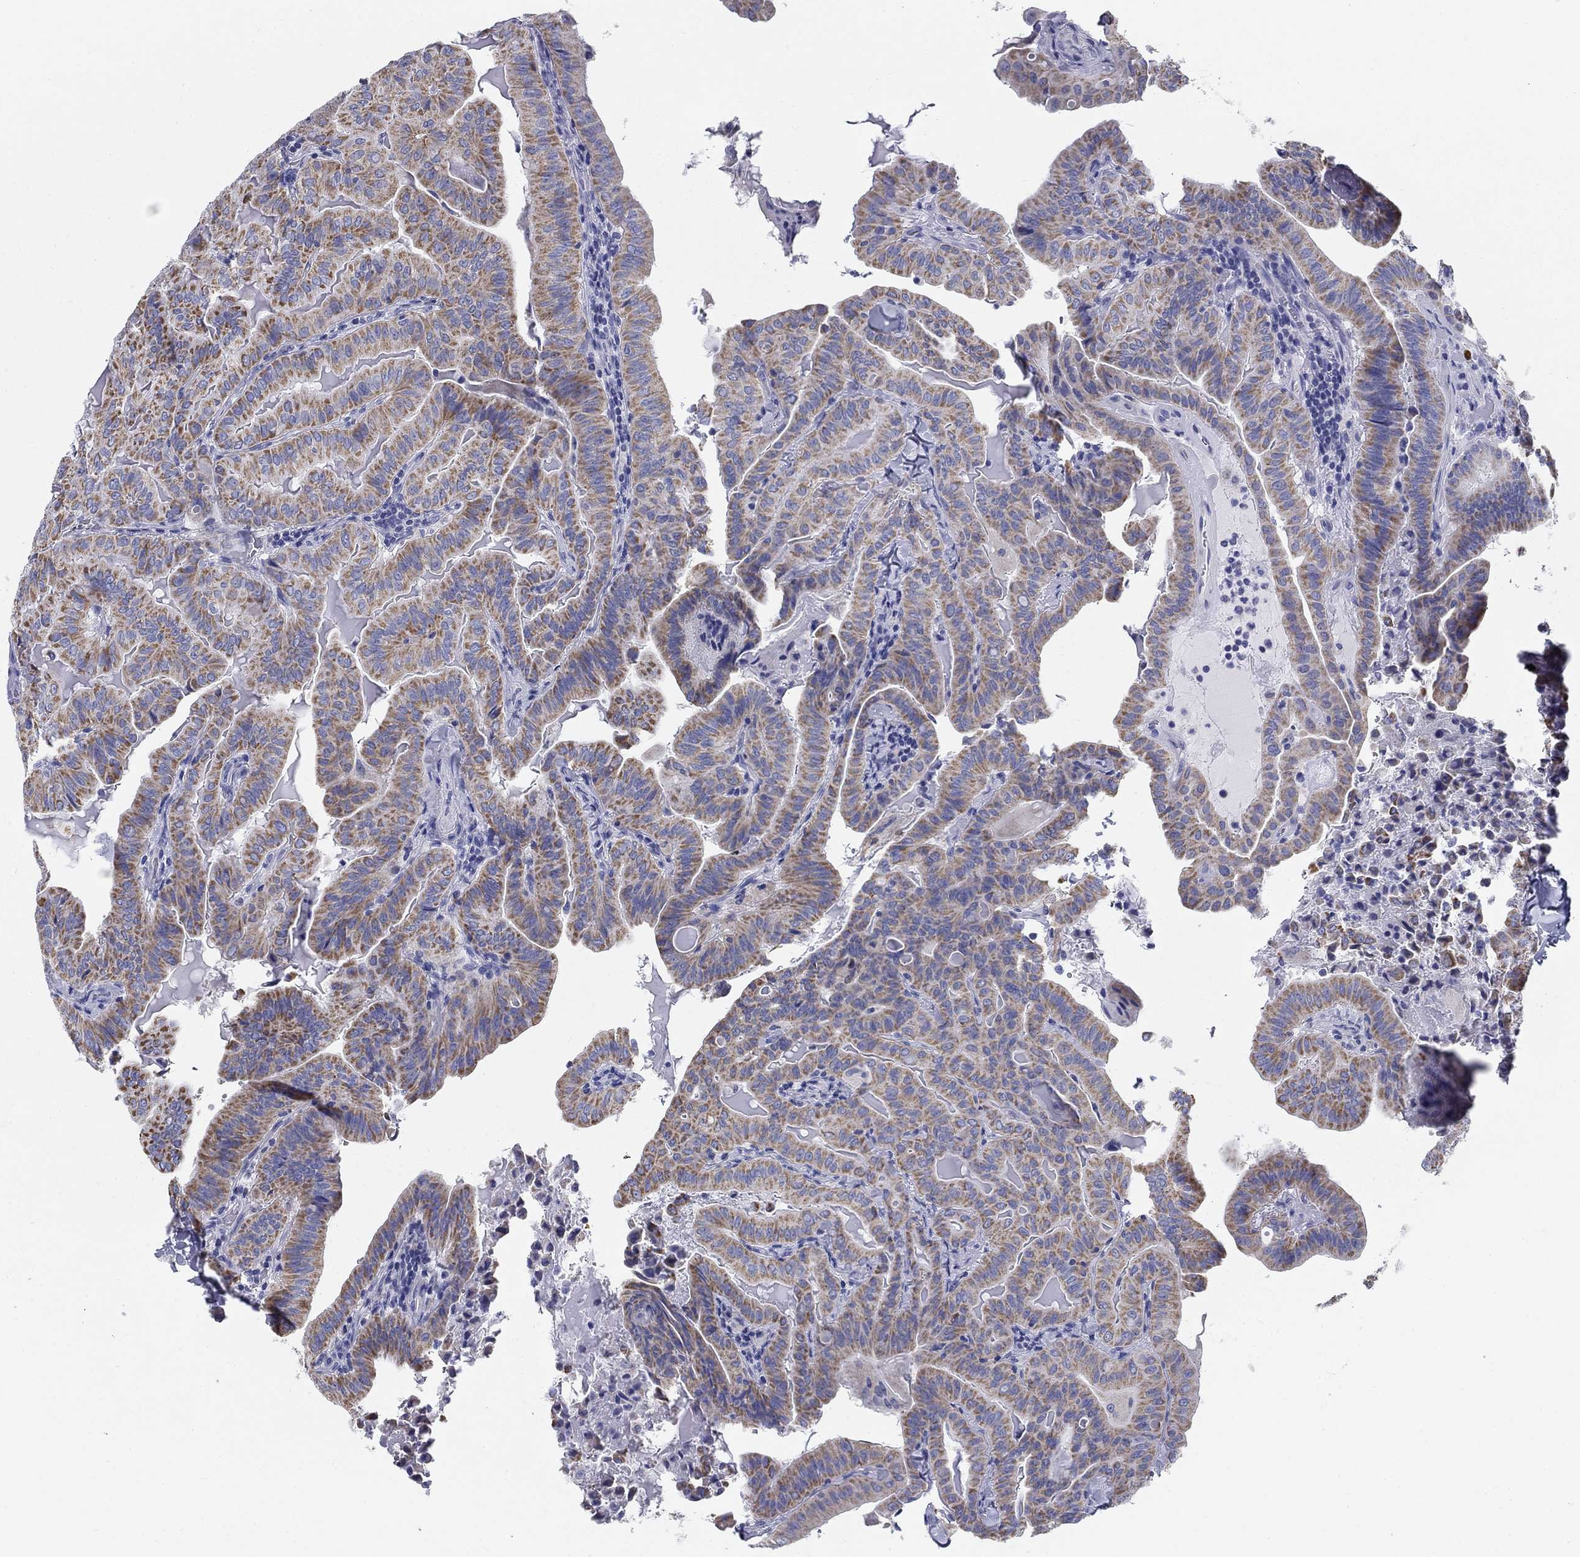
{"staining": {"intensity": "moderate", "quantity": ">75%", "location": "cytoplasmic/membranous"}, "tissue": "thyroid cancer", "cell_type": "Tumor cells", "image_type": "cancer", "snomed": [{"axis": "morphology", "description": "Papillary adenocarcinoma, NOS"}, {"axis": "topography", "description": "Thyroid gland"}], "caption": "Immunohistochemical staining of papillary adenocarcinoma (thyroid) displays moderate cytoplasmic/membranous protein staining in about >75% of tumor cells. The staining is performed using DAB (3,3'-diaminobenzidine) brown chromogen to label protein expression. The nuclei are counter-stained blue using hematoxylin.", "gene": "UPB1", "patient": {"sex": "female", "age": 68}}